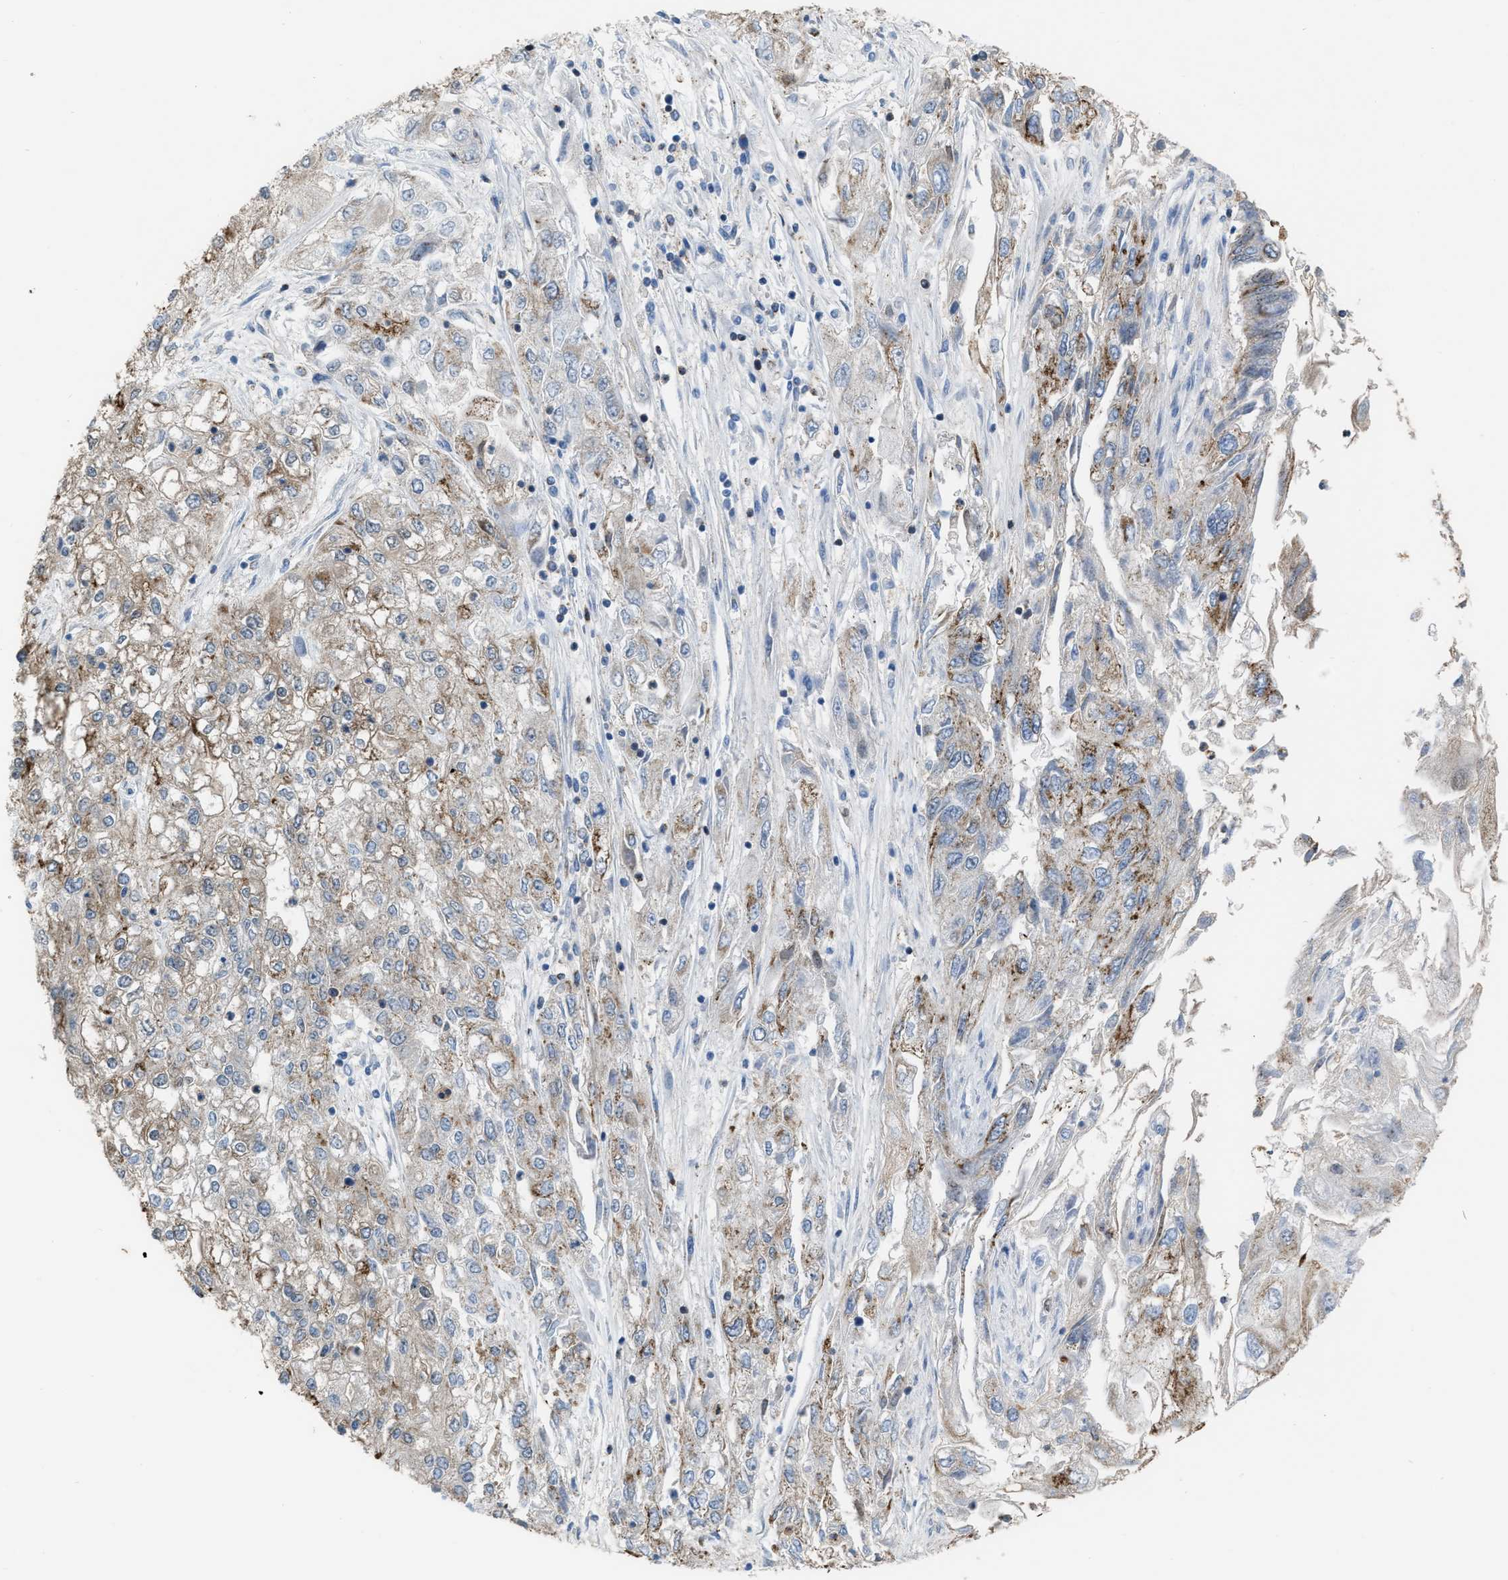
{"staining": {"intensity": "weak", "quantity": "25%-75%", "location": "cytoplasmic/membranous"}, "tissue": "endometrial cancer", "cell_type": "Tumor cells", "image_type": "cancer", "snomed": [{"axis": "morphology", "description": "Adenocarcinoma, NOS"}, {"axis": "topography", "description": "Endometrium"}], "caption": "Immunohistochemistry (IHC) photomicrograph of neoplastic tissue: endometrial cancer stained using immunohistochemistry (IHC) exhibits low levels of weak protein expression localized specifically in the cytoplasmic/membranous of tumor cells, appearing as a cytoplasmic/membranous brown color.", "gene": "BAIAP2L1", "patient": {"sex": "female", "age": 49}}